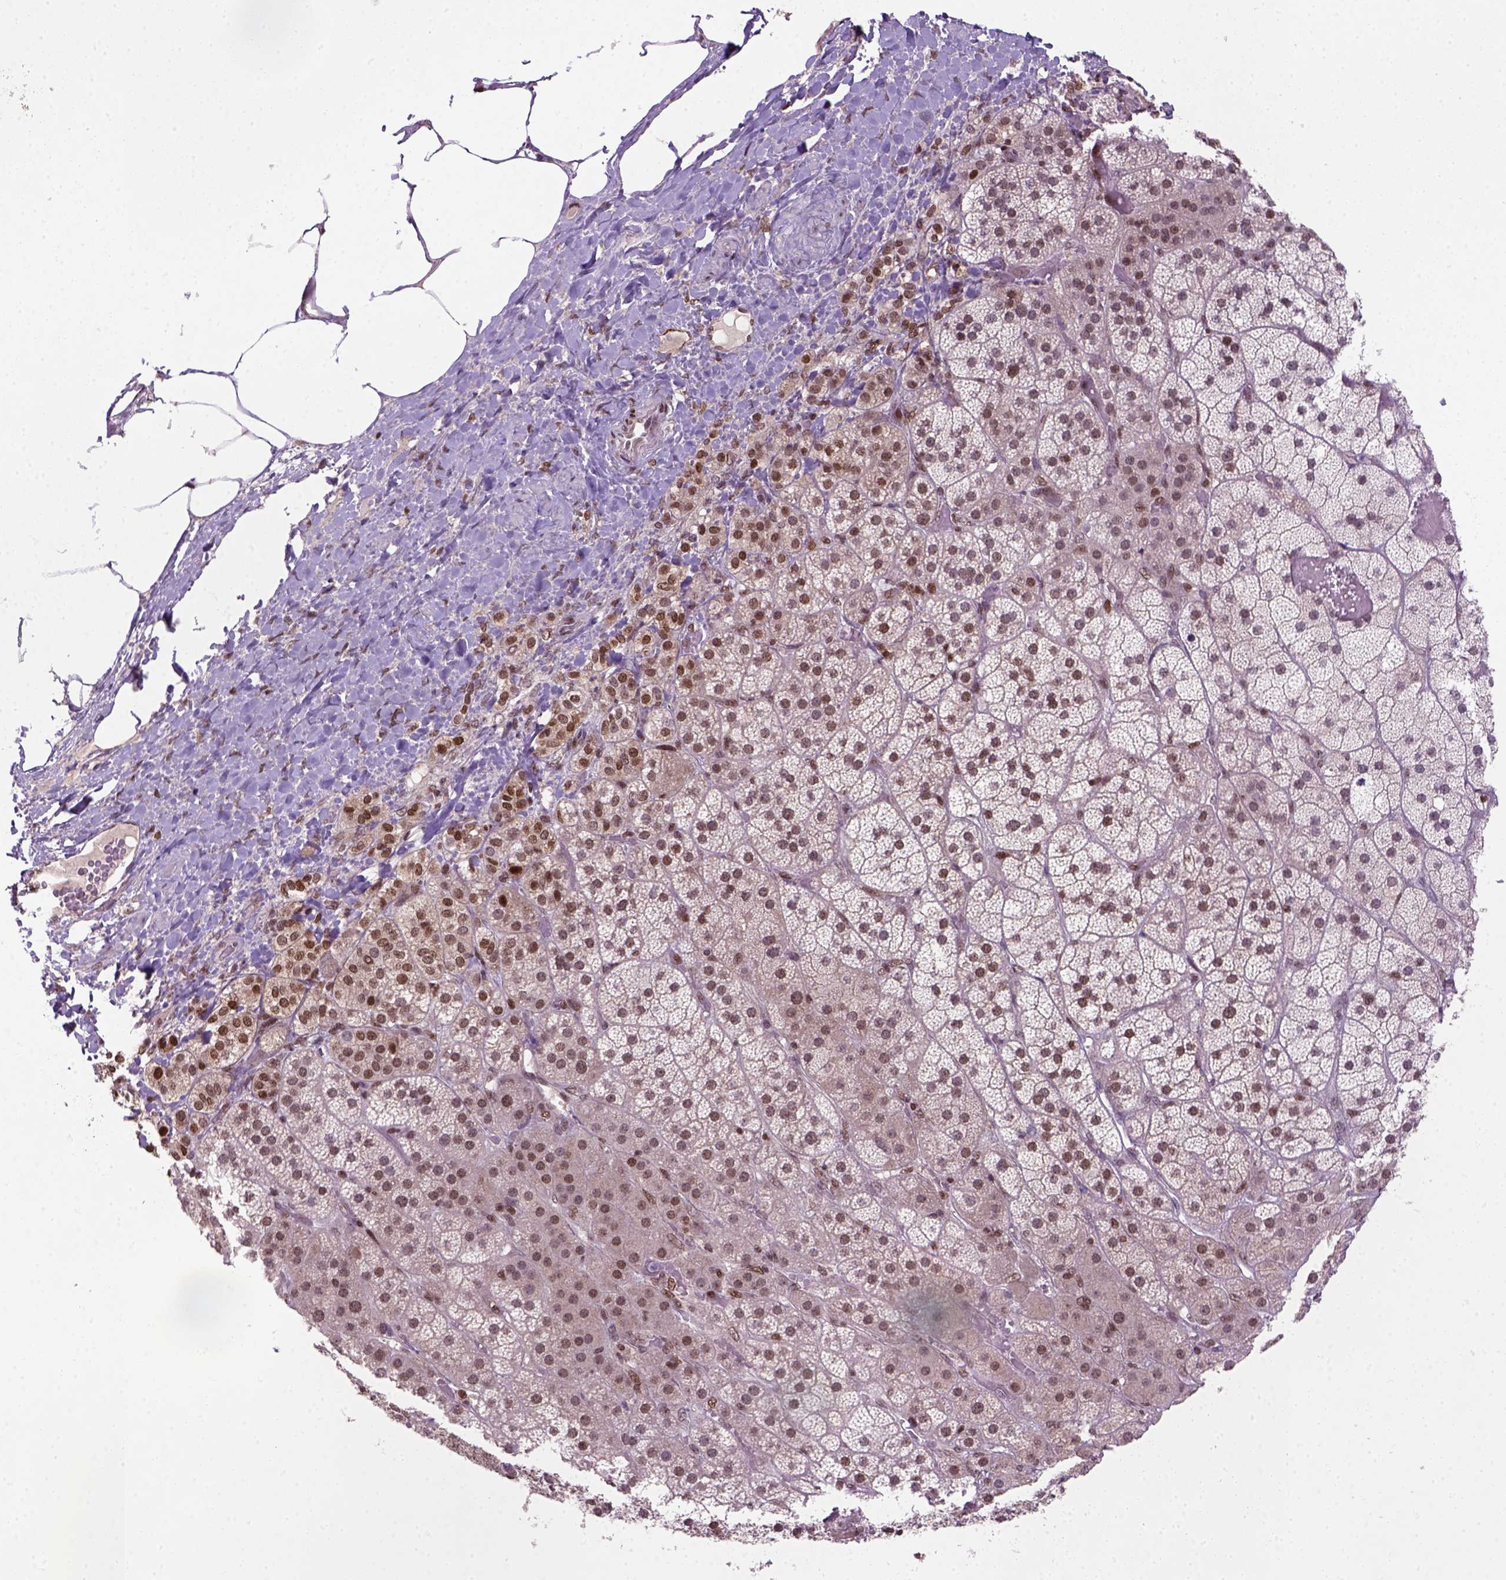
{"staining": {"intensity": "moderate", "quantity": ">75%", "location": "nuclear"}, "tissue": "adrenal gland", "cell_type": "Glandular cells", "image_type": "normal", "snomed": [{"axis": "morphology", "description": "Normal tissue, NOS"}, {"axis": "topography", "description": "Adrenal gland"}], "caption": "Approximately >75% of glandular cells in benign adrenal gland demonstrate moderate nuclear protein staining as visualized by brown immunohistochemical staining.", "gene": "MGMT", "patient": {"sex": "male", "age": 57}}